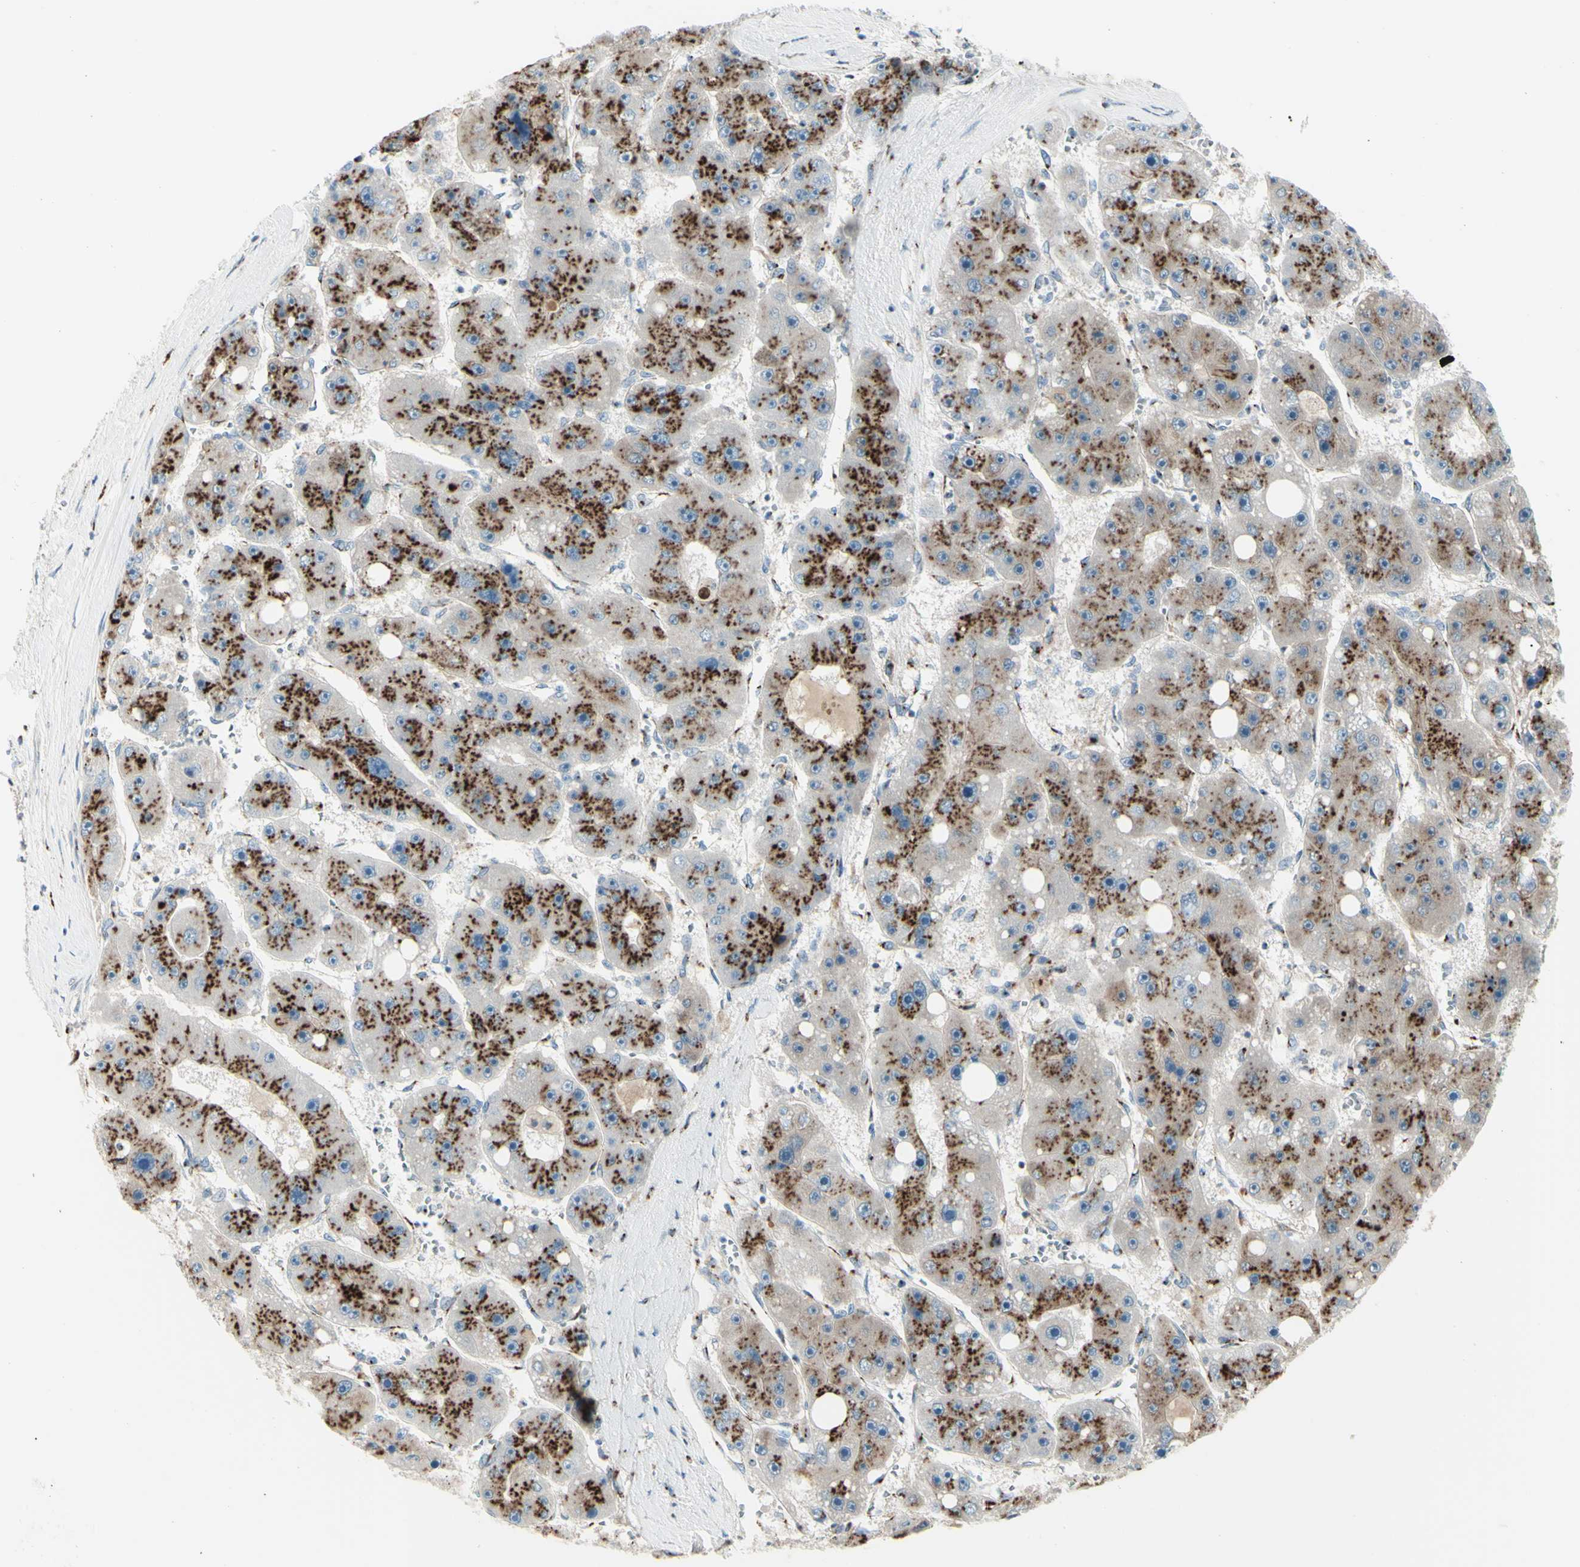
{"staining": {"intensity": "strong", "quantity": ">75%", "location": "cytoplasmic/membranous"}, "tissue": "liver cancer", "cell_type": "Tumor cells", "image_type": "cancer", "snomed": [{"axis": "morphology", "description": "Carcinoma, Hepatocellular, NOS"}, {"axis": "topography", "description": "Liver"}], "caption": "Hepatocellular carcinoma (liver) tissue reveals strong cytoplasmic/membranous positivity in about >75% of tumor cells, visualized by immunohistochemistry.", "gene": "B4GALT1", "patient": {"sex": "female", "age": 61}}